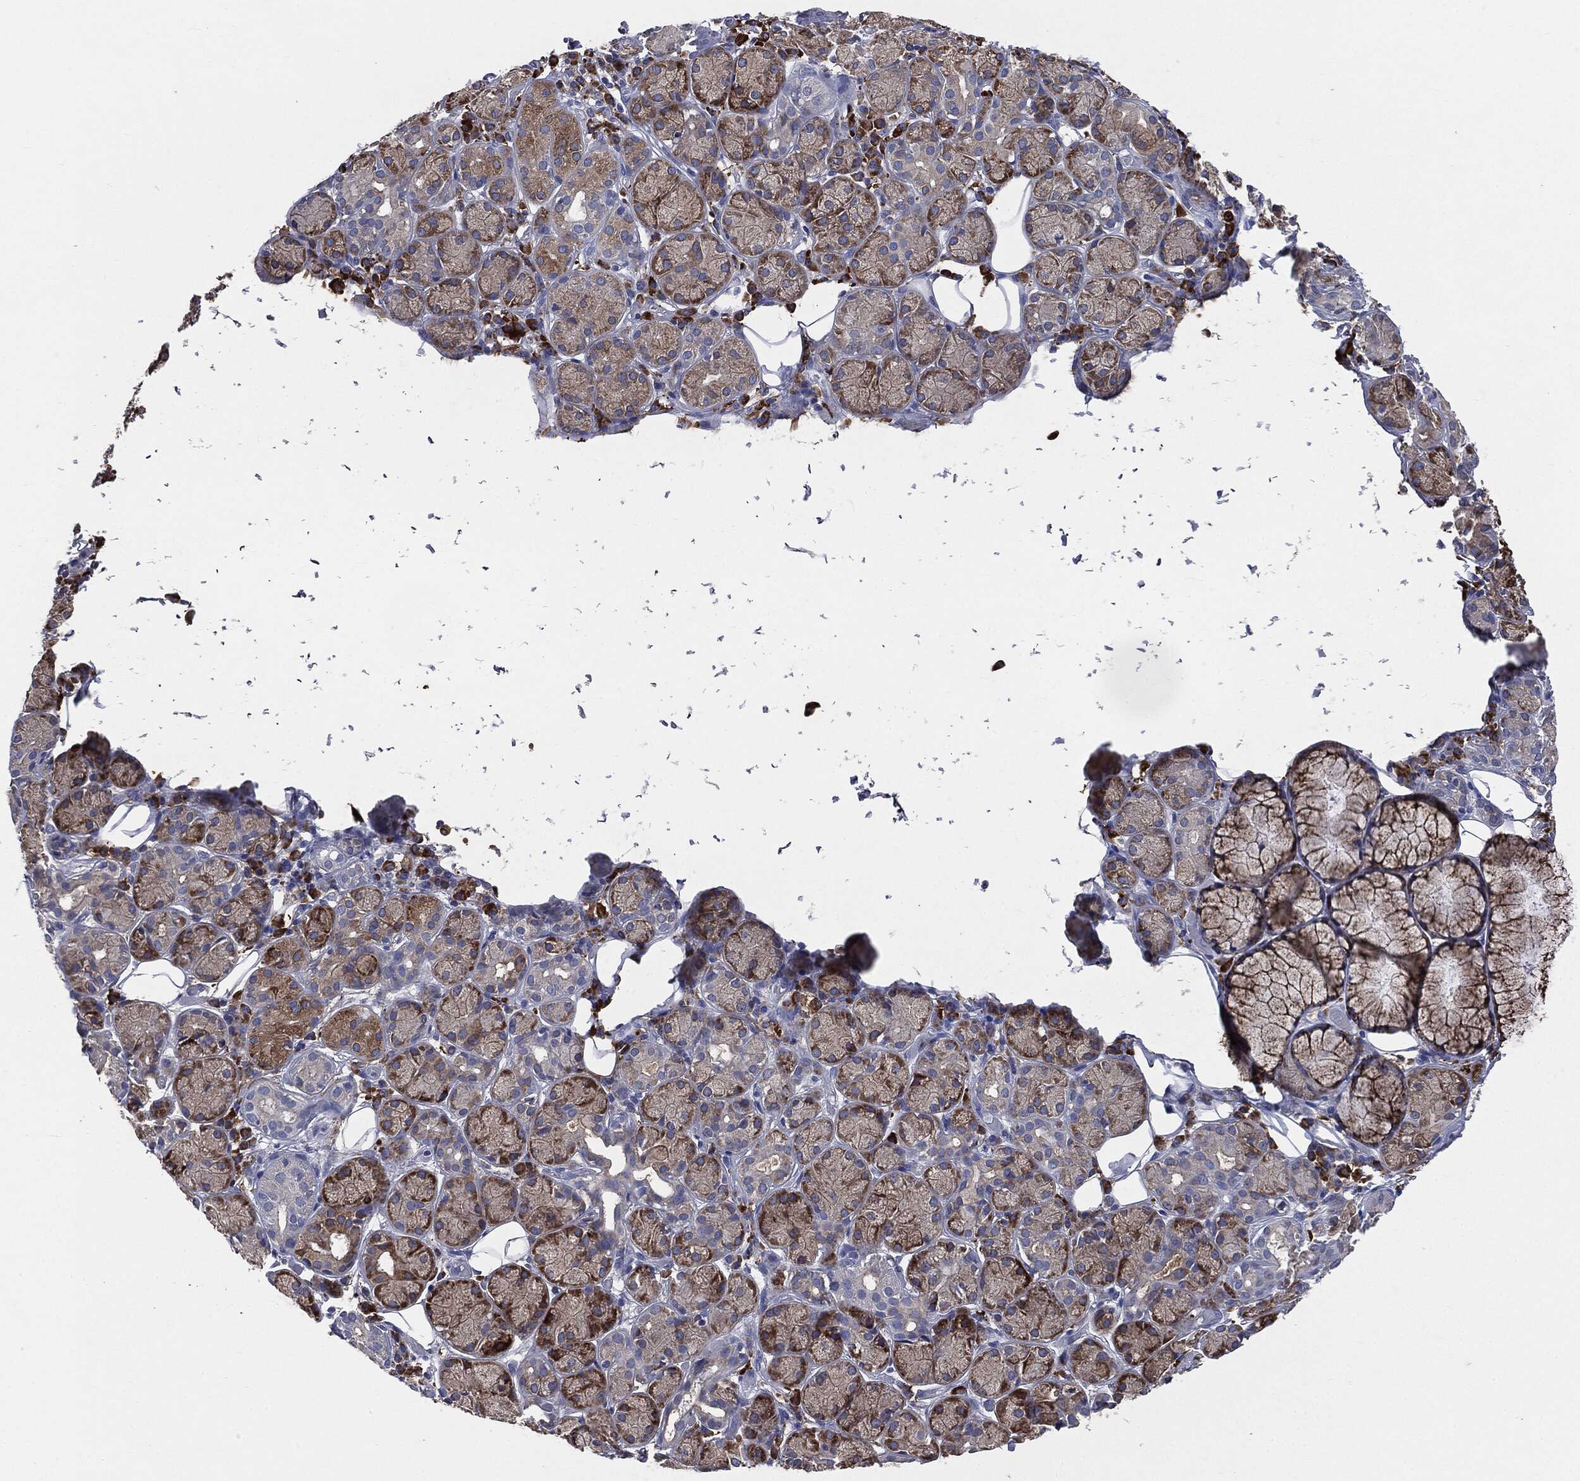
{"staining": {"intensity": "strong", "quantity": "25%-75%", "location": "cytoplasmic/membranous"}, "tissue": "salivary gland", "cell_type": "Glandular cells", "image_type": "normal", "snomed": [{"axis": "morphology", "description": "Normal tissue, NOS"}, {"axis": "topography", "description": "Salivary gland"}], "caption": "A high amount of strong cytoplasmic/membranous staining is identified in about 25%-75% of glandular cells in normal salivary gland.", "gene": "PTGS2", "patient": {"sex": "male", "age": 71}}